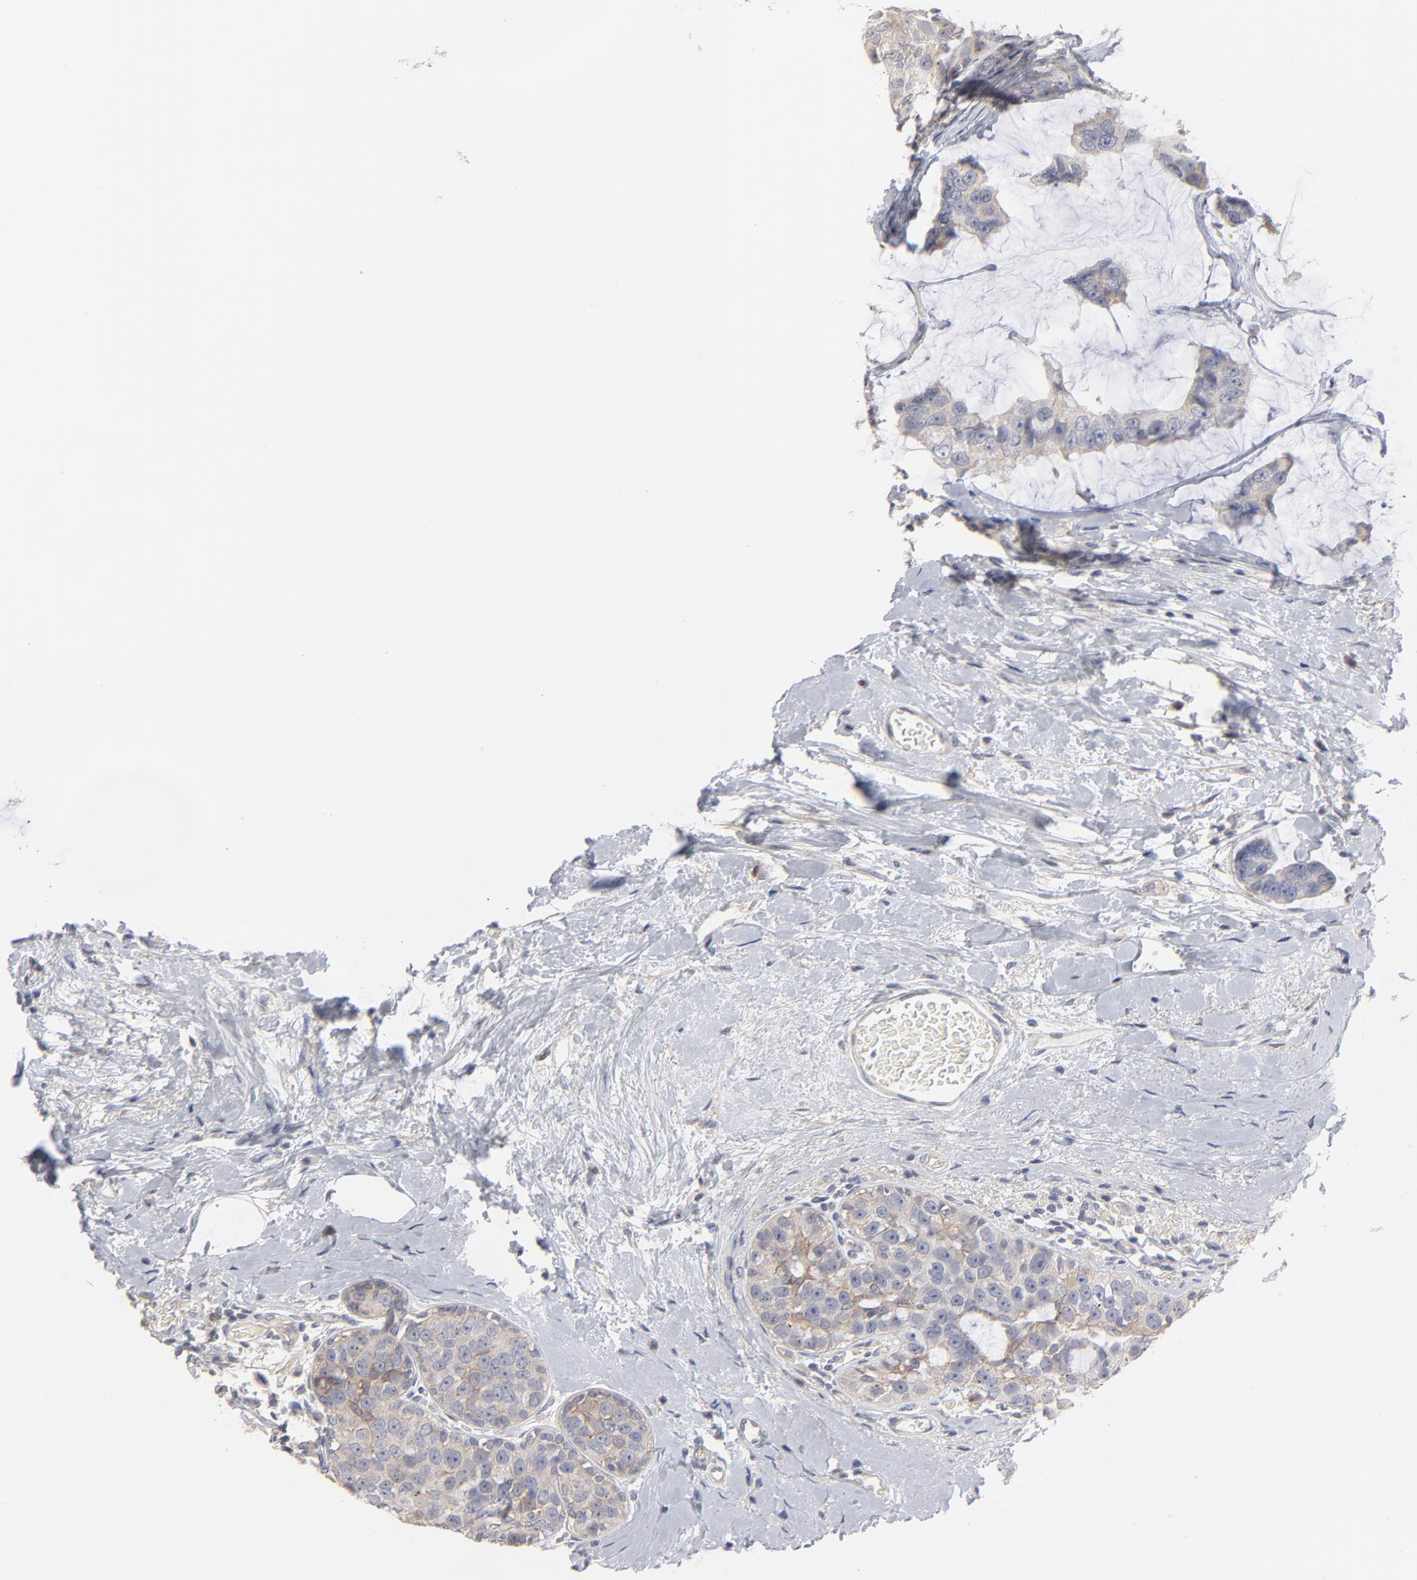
{"staining": {"intensity": "weak", "quantity": ">75%", "location": "cytoplasmic/membranous"}, "tissue": "breast cancer", "cell_type": "Tumor cells", "image_type": "cancer", "snomed": [{"axis": "morphology", "description": "Normal tissue, NOS"}, {"axis": "morphology", "description": "Duct carcinoma"}, {"axis": "topography", "description": "Breast"}], "caption": "Human breast cancer (intraductal carcinoma) stained with a brown dye exhibits weak cytoplasmic/membranous positive positivity in approximately >75% of tumor cells.", "gene": "SLC16A1", "patient": {"sex": "female", "age": 50}}